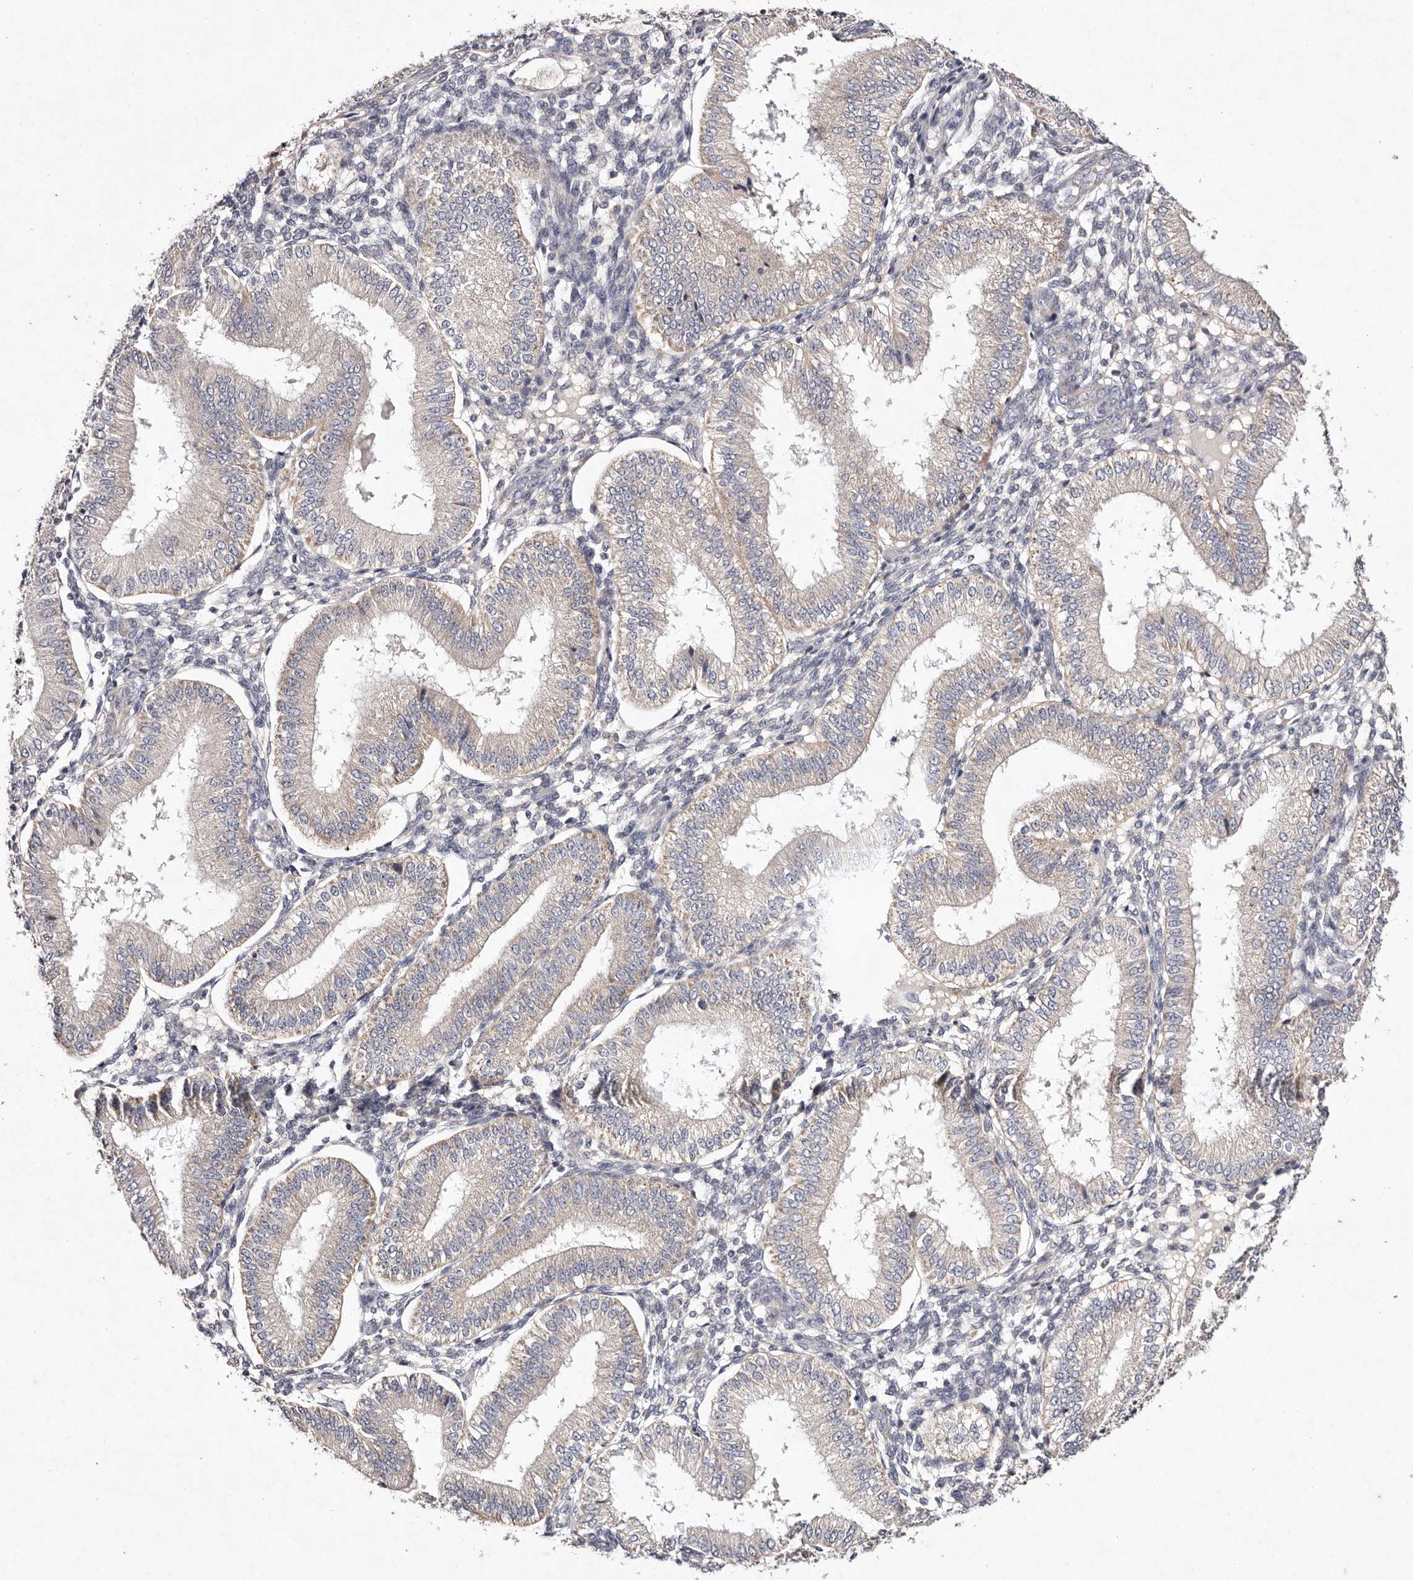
{"staining": {"intensity": "weak", "quantity": "<25%", "location": "cytoplasmic/membranous"}, "tissue": "endometrium", "cell_type": "Cells in endometrial stroma", "image_type": "normal", "snomed": [{"axis": "morphology", "description": "Normal tissue, NOS"}, {"axis": "topography", "description": "Endometrium"}], "caption": "The histopathology image shows no staining of cells in endometrial stroma in benign endometrium.", "gene": "TSC2", "patient": {"sex": "female", "age": 39}}